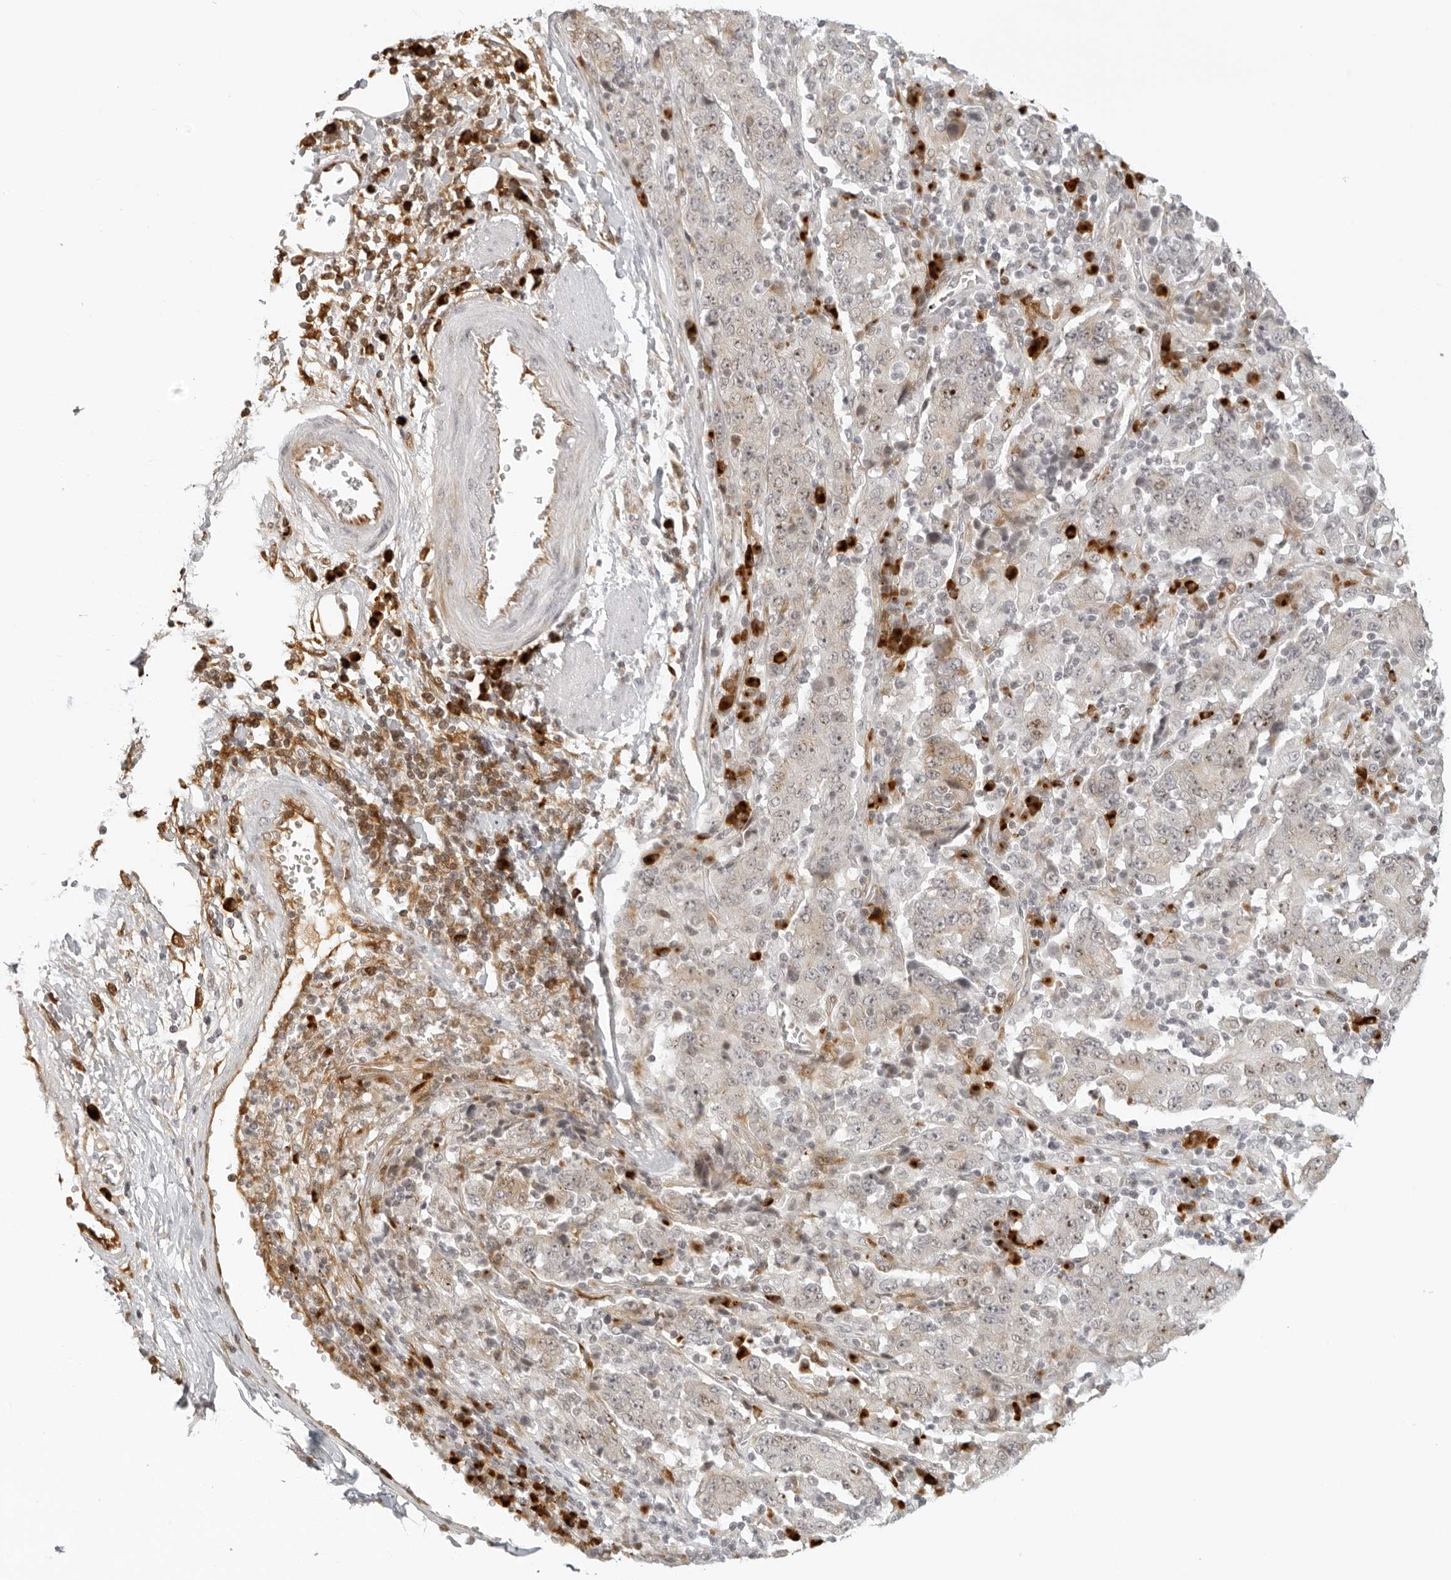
{"staining": {"intensity": "moderate", "quantity": "25%-75%", "location": "cytoplasmic/membranous,nuclear"}, "tissue": "stomach cancer", "cell_type": "Tumor cells", "image_type": "cancer", "snomed": [{"axis": "morphology", "description": "Normal tissue, NOS"}, {"axis": "morphology", "description": "Adenocarcinoma, NOS"}, {"axis": "topography", "description": "Stomach, upper"}, {"axis": "topography", "description": "Stomach"}], "caption": "A medium amount of moderate cytoplasmic/membranous and nuclear expression is present in approximately 25%-75% of tumor cells in adenocarcinoma (stomach) tissue.", "gene": "ZNF678", "patient": {"sex": "male", "age": 59}}